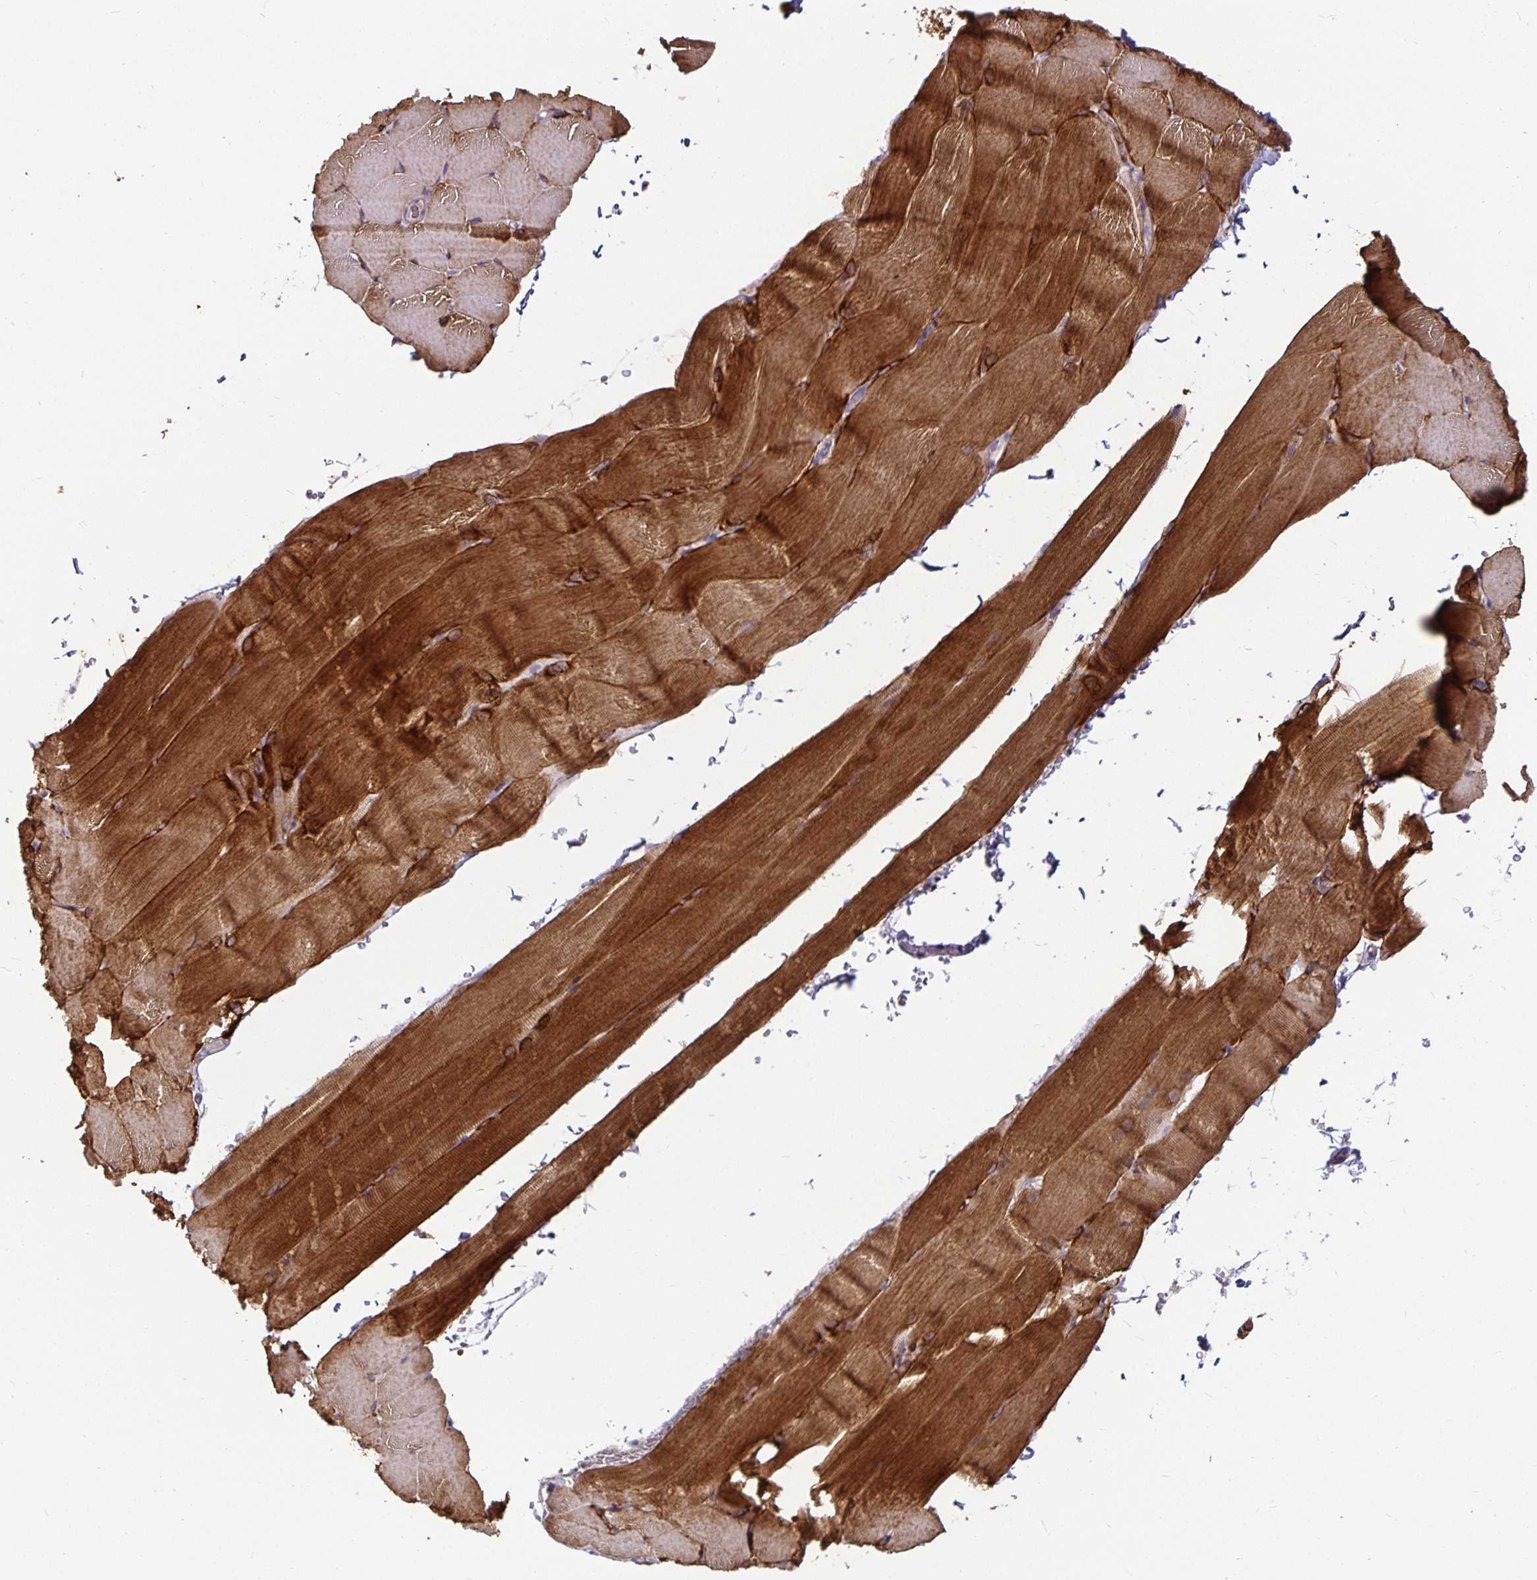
{"staining": {"intensity": "strong", "quantity": "25%-75%", "location": "cytoplasmic/membranous"}, "tissue": "skeletal muscle", "cell_type": "Myocytes", "image_type": "normal", "snomed": [{"axis": "morphology", "description": "Normal tissue, NOS"}, {"axis": "topography", "description": "Skeletal muscle"}], "caption": "Immunohistochemistry micrograph of normal human skeletal muscle stained for a protein (brown), which shows high levels of strong cytoplasmic/membranous expression in approximately 25%-75% of myocytes.", "gene": "CA12", "patient": {"sex": "female", "age": 37}}